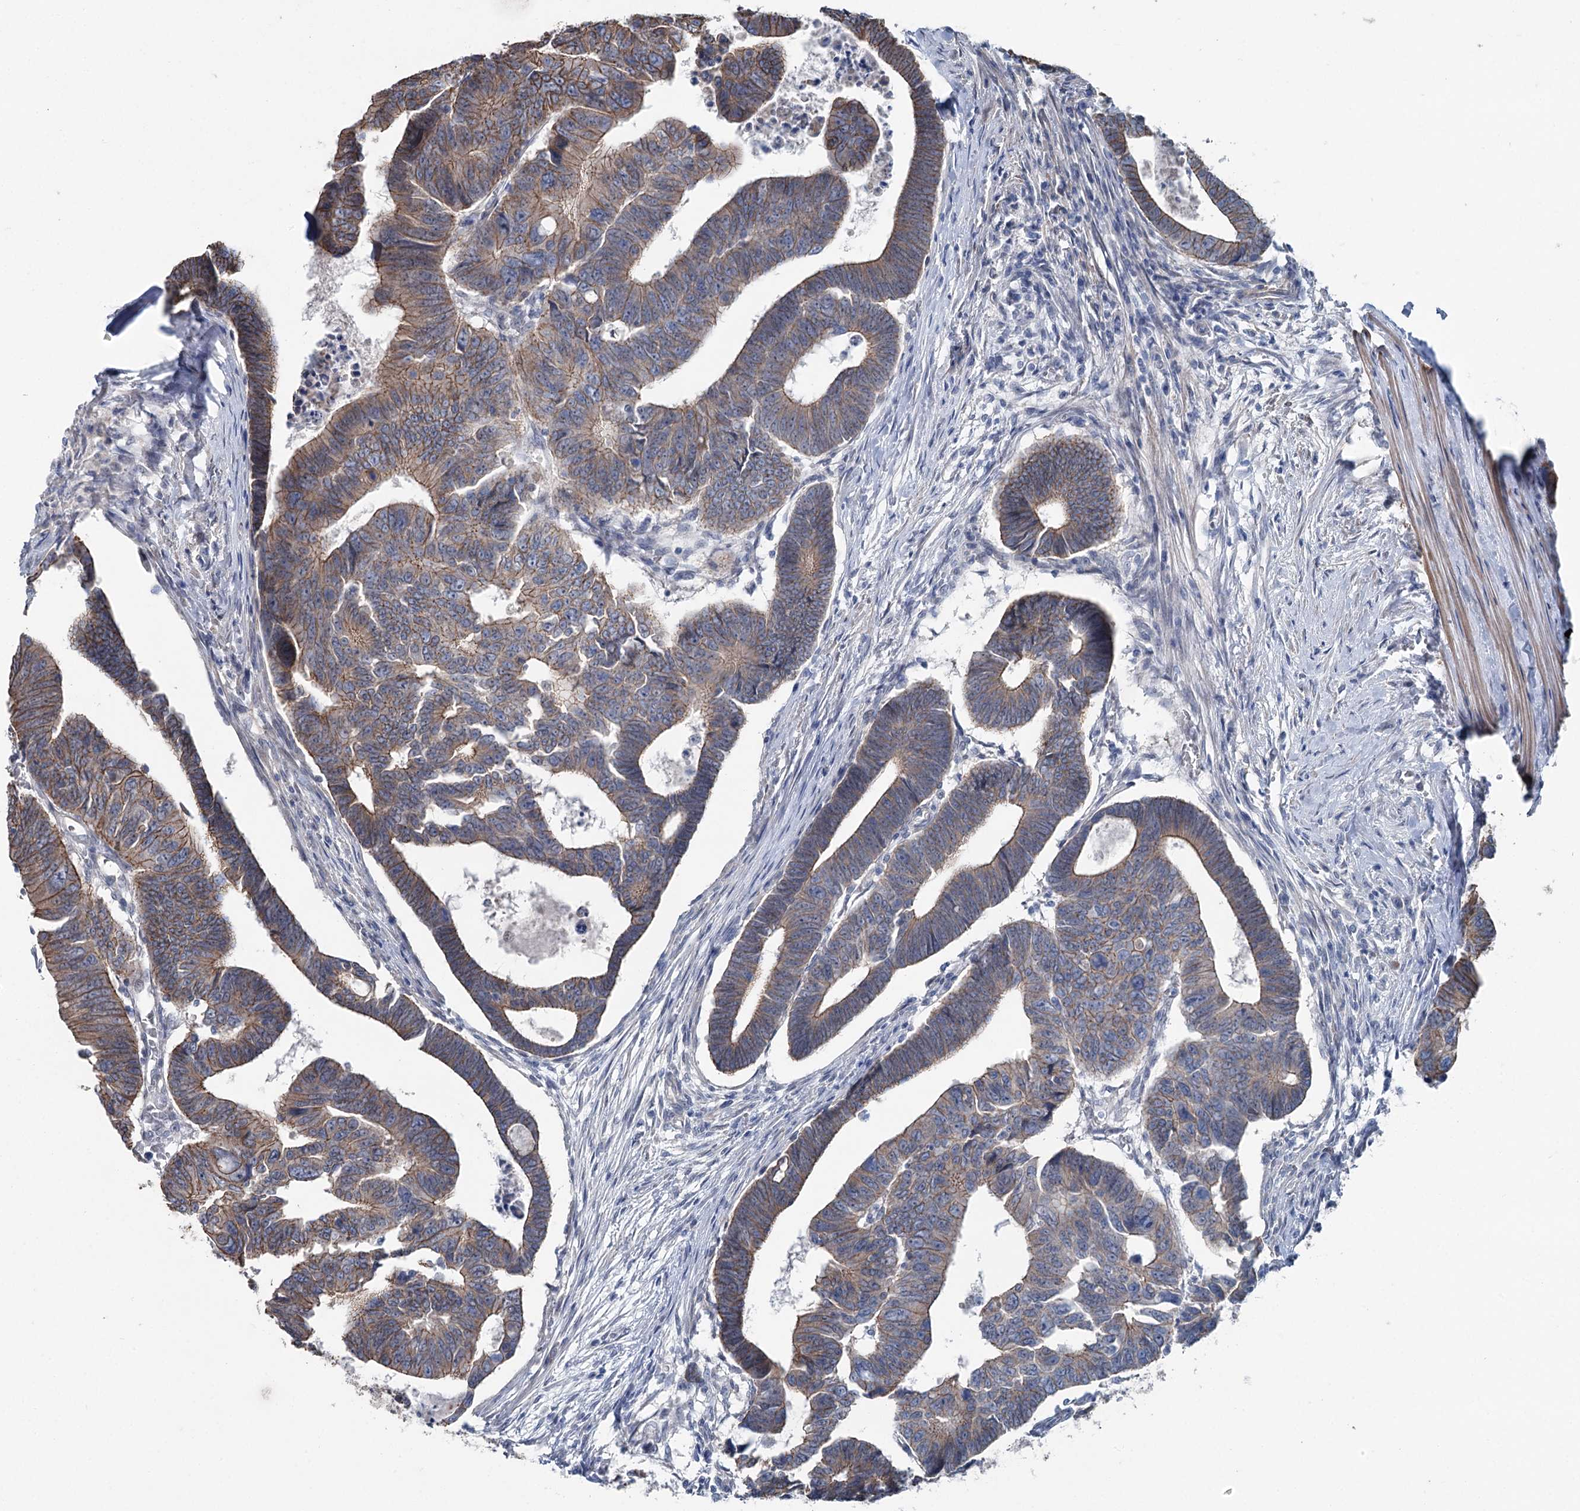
{"staining": {"intensity": "moderate", "quantity": ">75%", "location": "cytoplasmic/membranous"}, "tissue": "colorectal cancer", "cell_type": "Tumor cells", "image_type": "cancer", "snomed": [{"axis": "morphology", "description": "Adenocarcinoma, NOS"}, {"axis": "topography", "description": "Rectum"}], "caption": "Human colorectal cancer stained with a brown dye reveals moderate cytoplasmic/membranous positive staining in about >75% of tumor cells.", "gene": "FAM120B", "patient": {"sex": "female", "age": 65}}